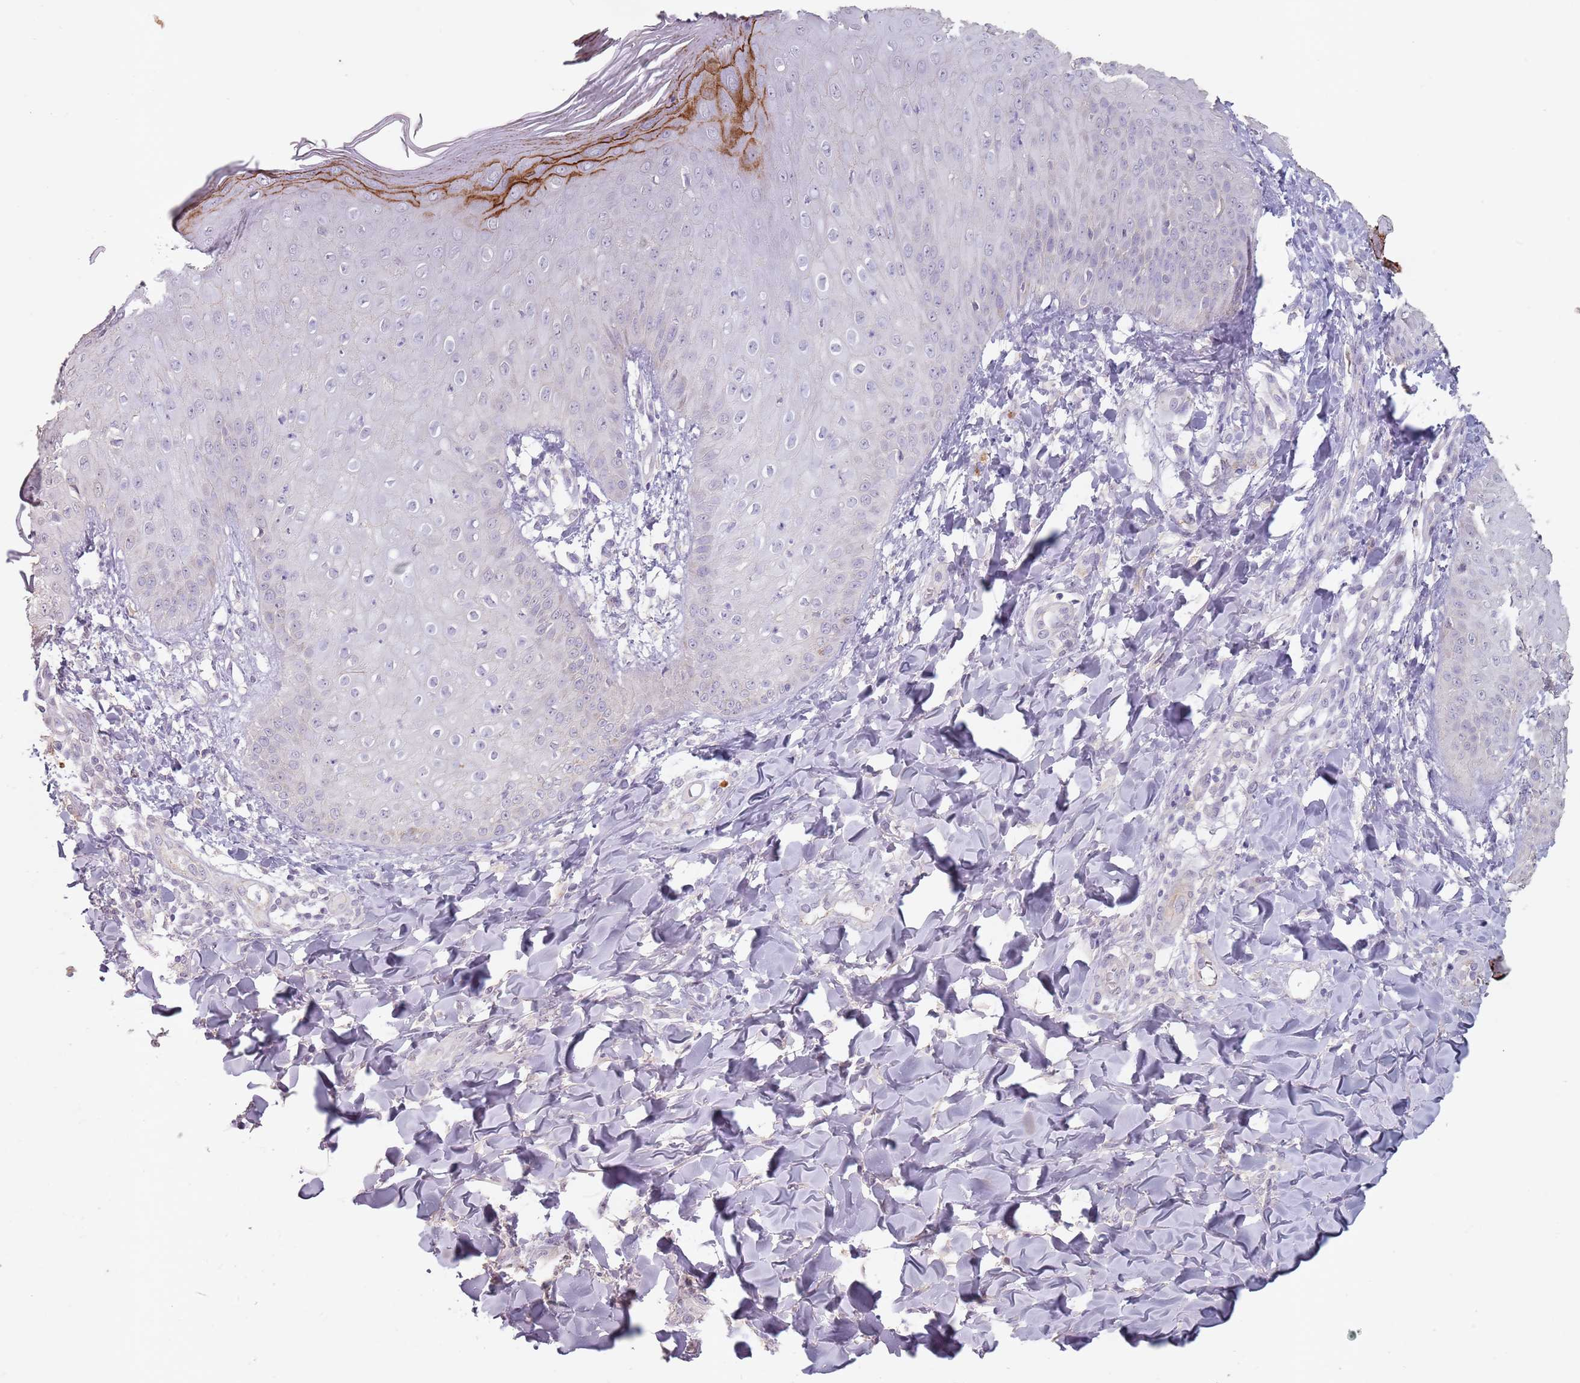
{"staining": {"intensity": "moderate", "quantity": "<25%", "location": "cytoplasmic/membranous"}, "tissue": "skin", "cell_type": "Epidermal cells", "image_type": "normal", "snomed": [{"axis": "morphology", "description": "Normal tissue, NOS"}, {"axis": "morphology", "description": "Inflammation, NOS"}, {"axis": "topography", "description": "Soft tissue"}, {"axis": "topography", "description": "Anal"}], "caption": "Immunohistochemistry (IHC) micrograph of benign skin: skin stained using immunohistochemistry (IHC) demonstrates low levels of moderate protein expression localized specifically in the cytoplasmic/membranous of epidermal cells, appearing as a cytoplasmic/membranous brown color.", "gene": "STYK1", "patient": {"sex": "female", "age": 15}}